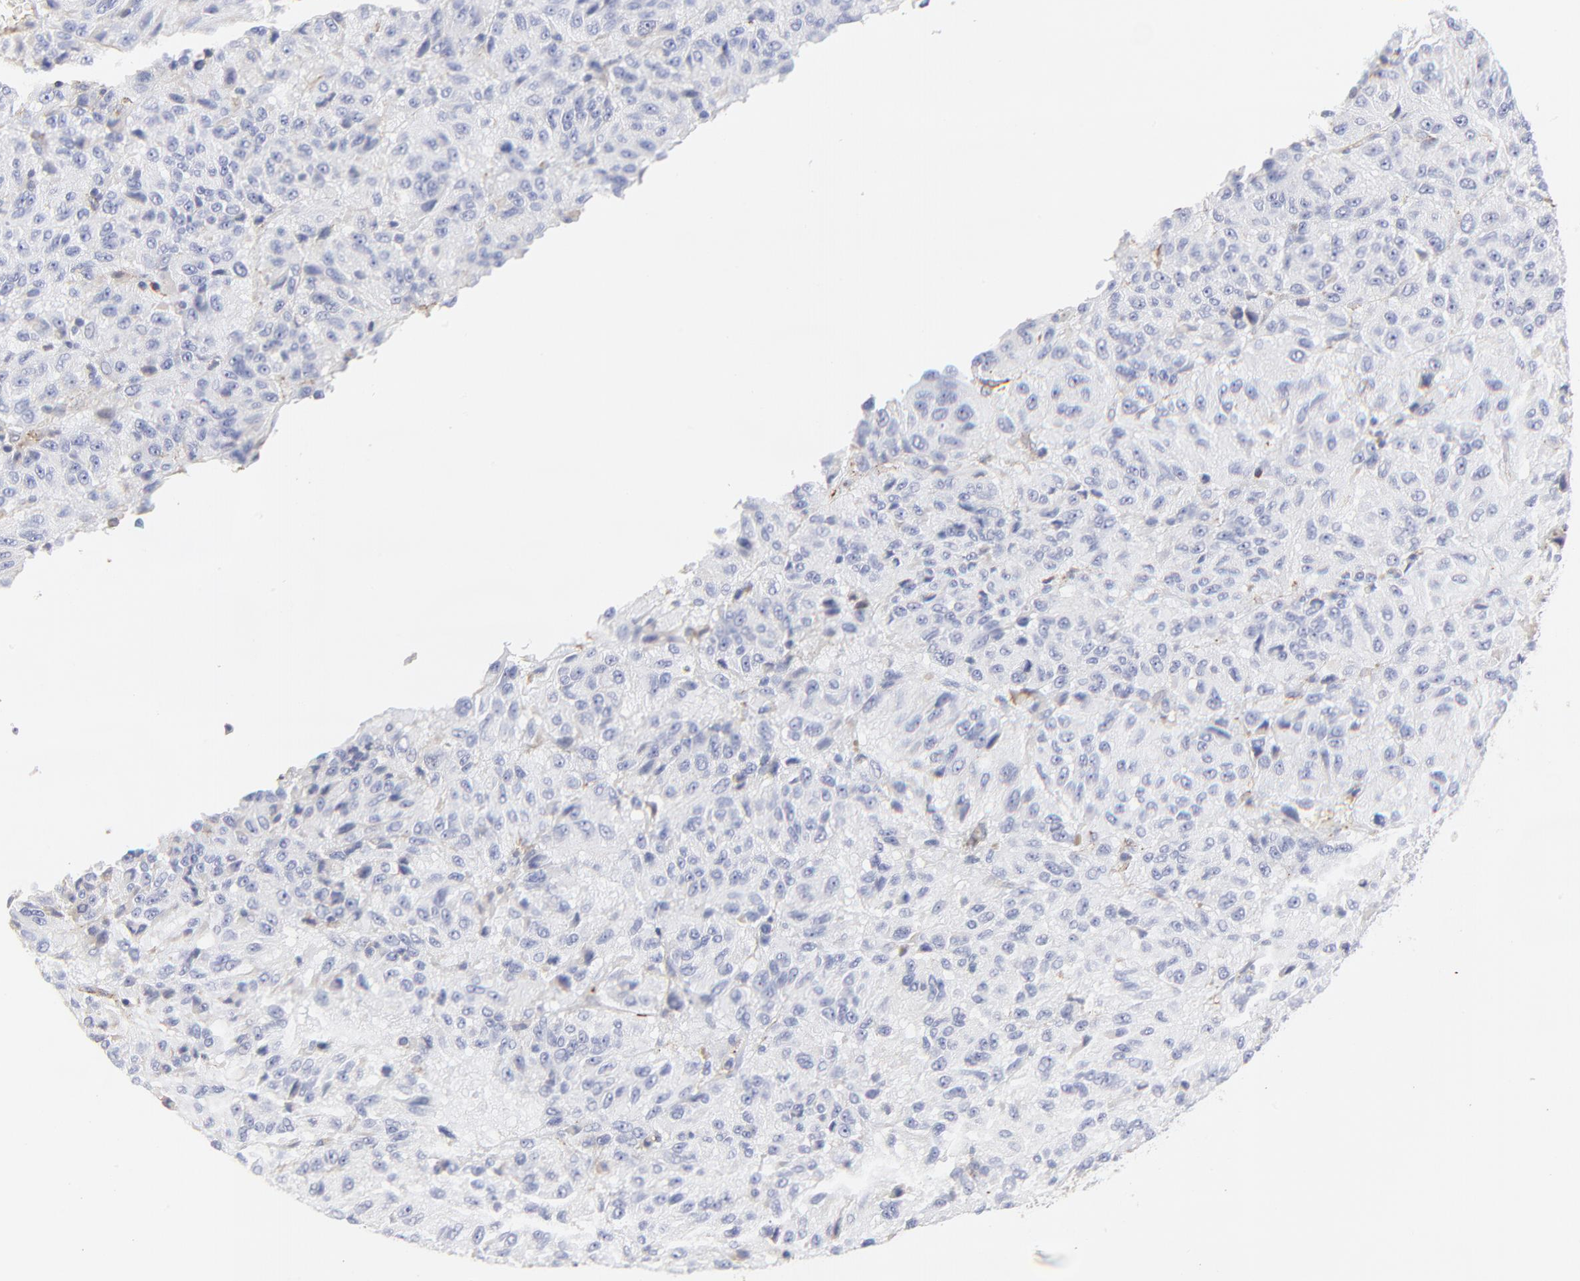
{"staining": {"intensity": "negative", "quantity": "none", "location": "none"}, "tissue": "melanoma", "cell_type": "Tumor cells", "image_type": "cancer", "snomed": [{"axis": "morphology", "description": "Malignant melanoma, Metastatic site"}, {"axis": "topography", "description": "Lung"}], "caption": "Histopathology image shows no protein expression in tumor cells of malignant melanoma (metastatic site) tissue.", "gene": "ANXA6", "patient": {"sex": "male", "age": 64}}